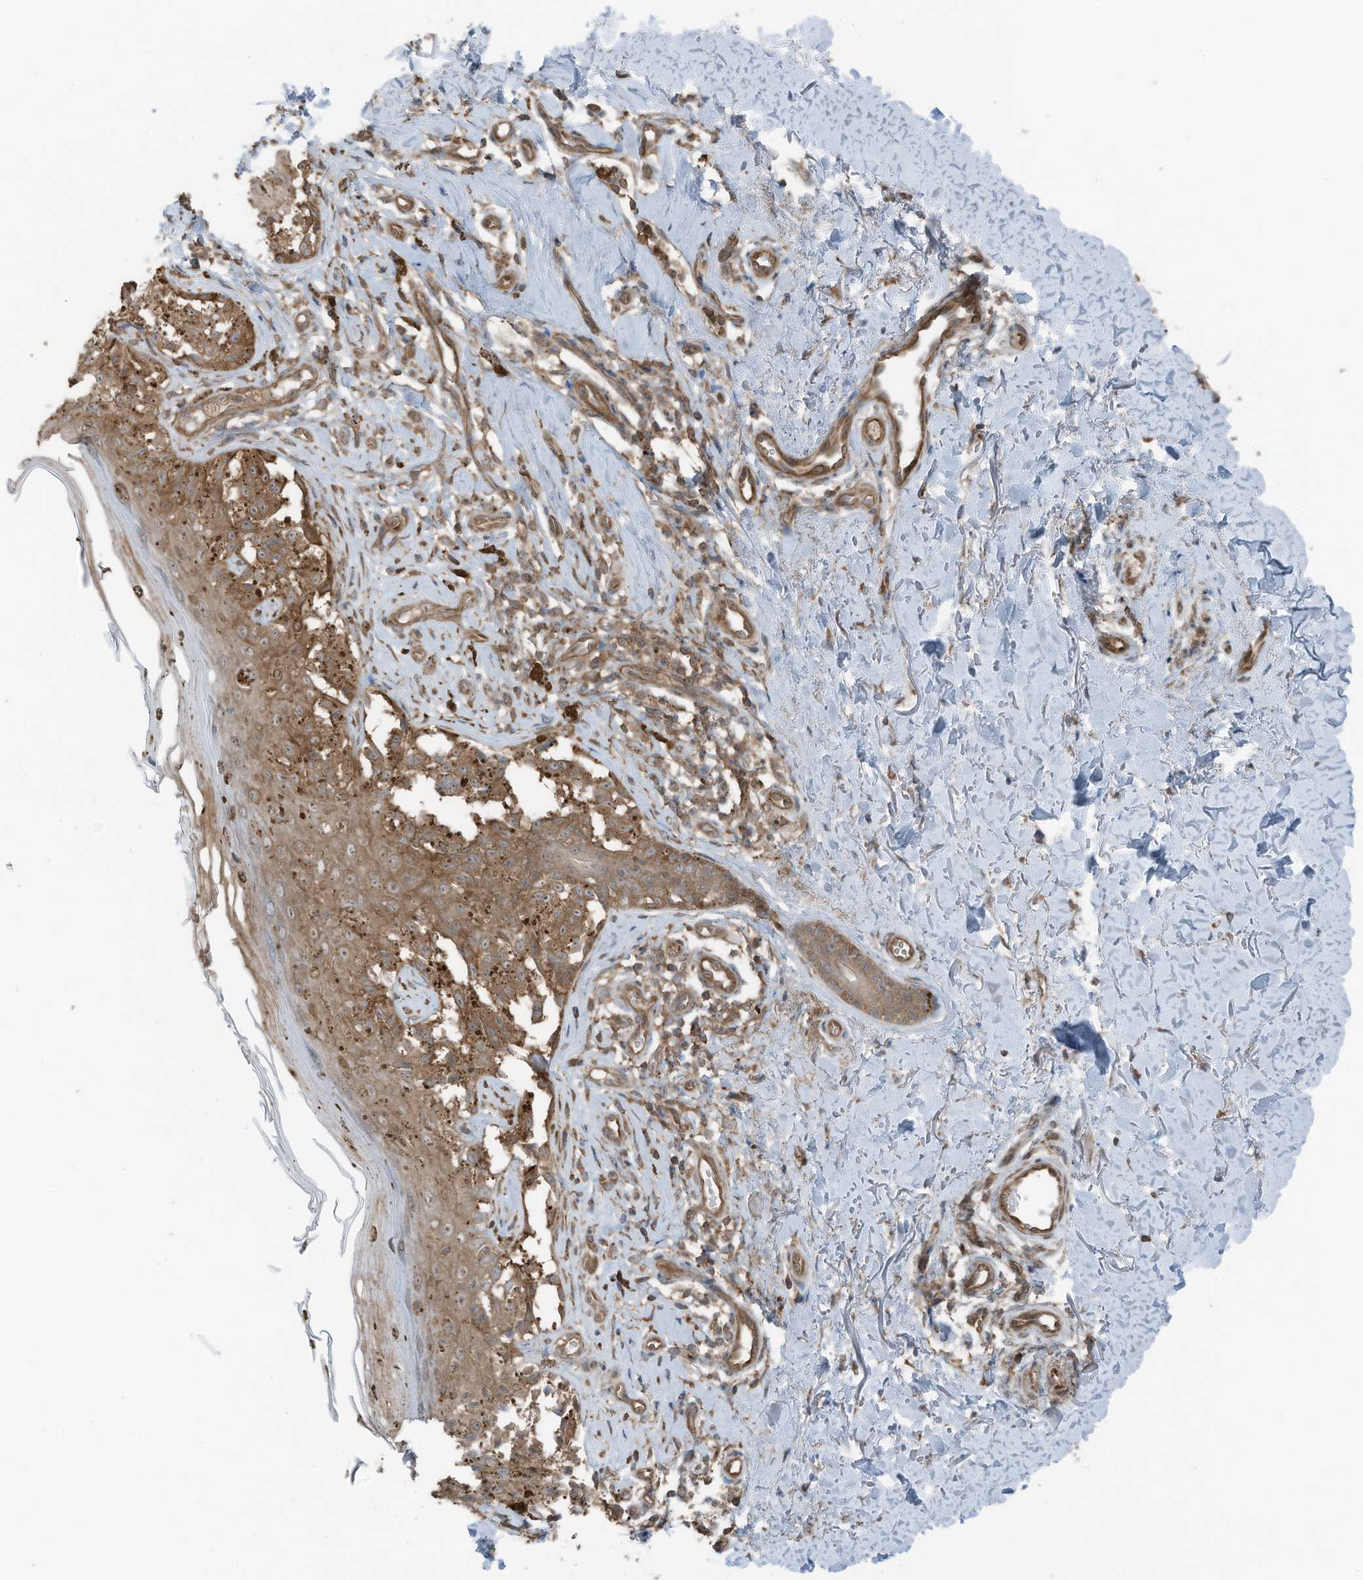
{"staining": {"intensity": "moderate", "quantity": ">75%", "location": "cytoplasmic/membranous"}, "tissue": "melanoma", "cell_type": "Tumor cells", "image_type": "cancer", "snomed": [{"axis": "morphology", "description": "Malignant melanoma, NOS"}, {"axis": "topography", "description": "Skin"}], "caption": "Immunohistochemistry (IHC) photomicrograph of human malignant melanoma stained for a protein (brown), which reveals medium levels of moderate cytoplasmic/membranous positivity in about >75% of tumor cells.", "gene": "TXNDC9", "patient": {"sex": "female", "age": 50}}